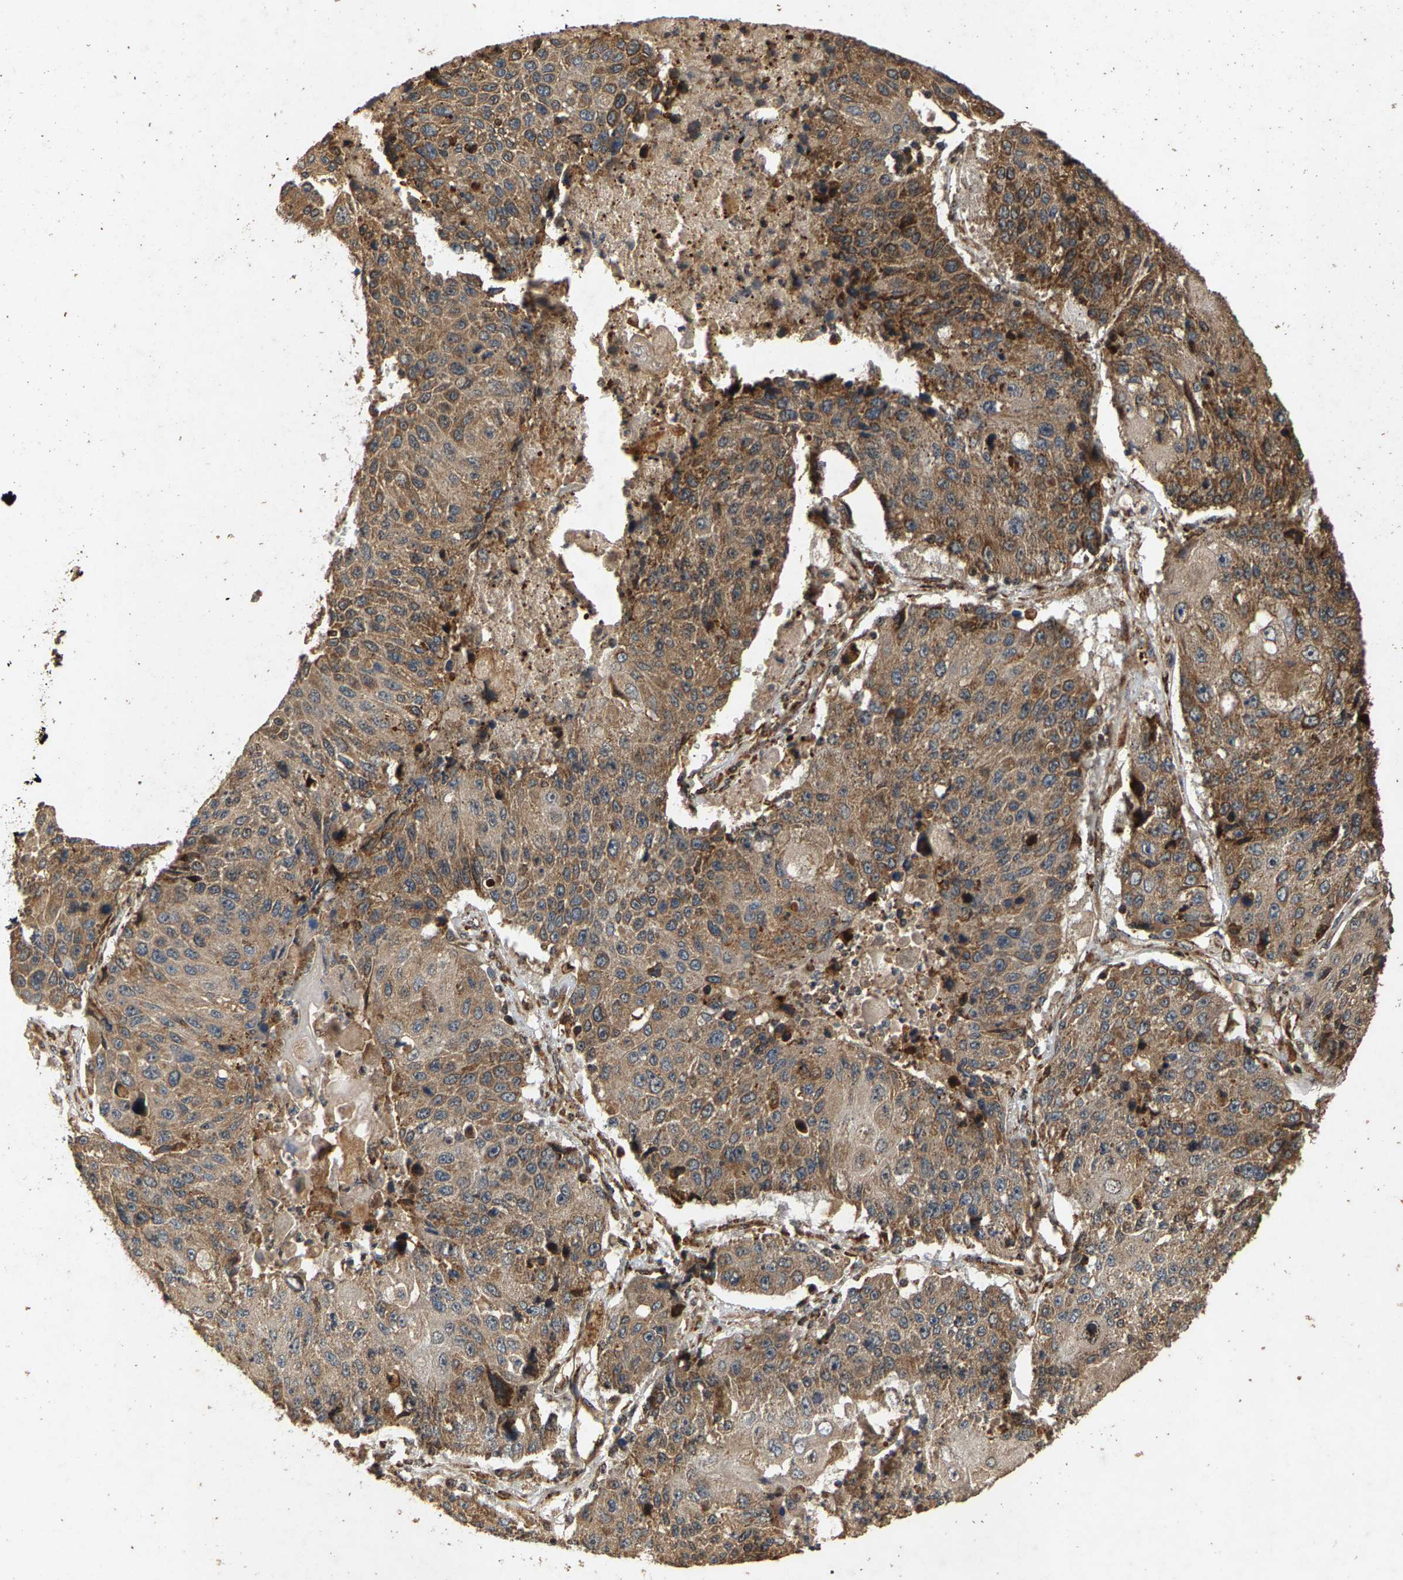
{"staining": {"intensity": "moderate", "quantity": ">75%", "location": "cytoplasmic/membranous"}, "tissue": "lung cancer", "cell_type": "Tumor cells", "image_type": "cancer", "snomed": [{"axis": "morphology", "description": "Squamous cell carcinoma, NOS"}, {"axis": "topography", "description": "Lung"}], "caption": "IHC of lung cancer (squamous cell carcinoma) shows medium levels of moderate cytoplasmic/membranous positivity in approximately >75% of tumor cells.", "gene": "CIDEC", "patient": {"sex": "male", "age": 61}}